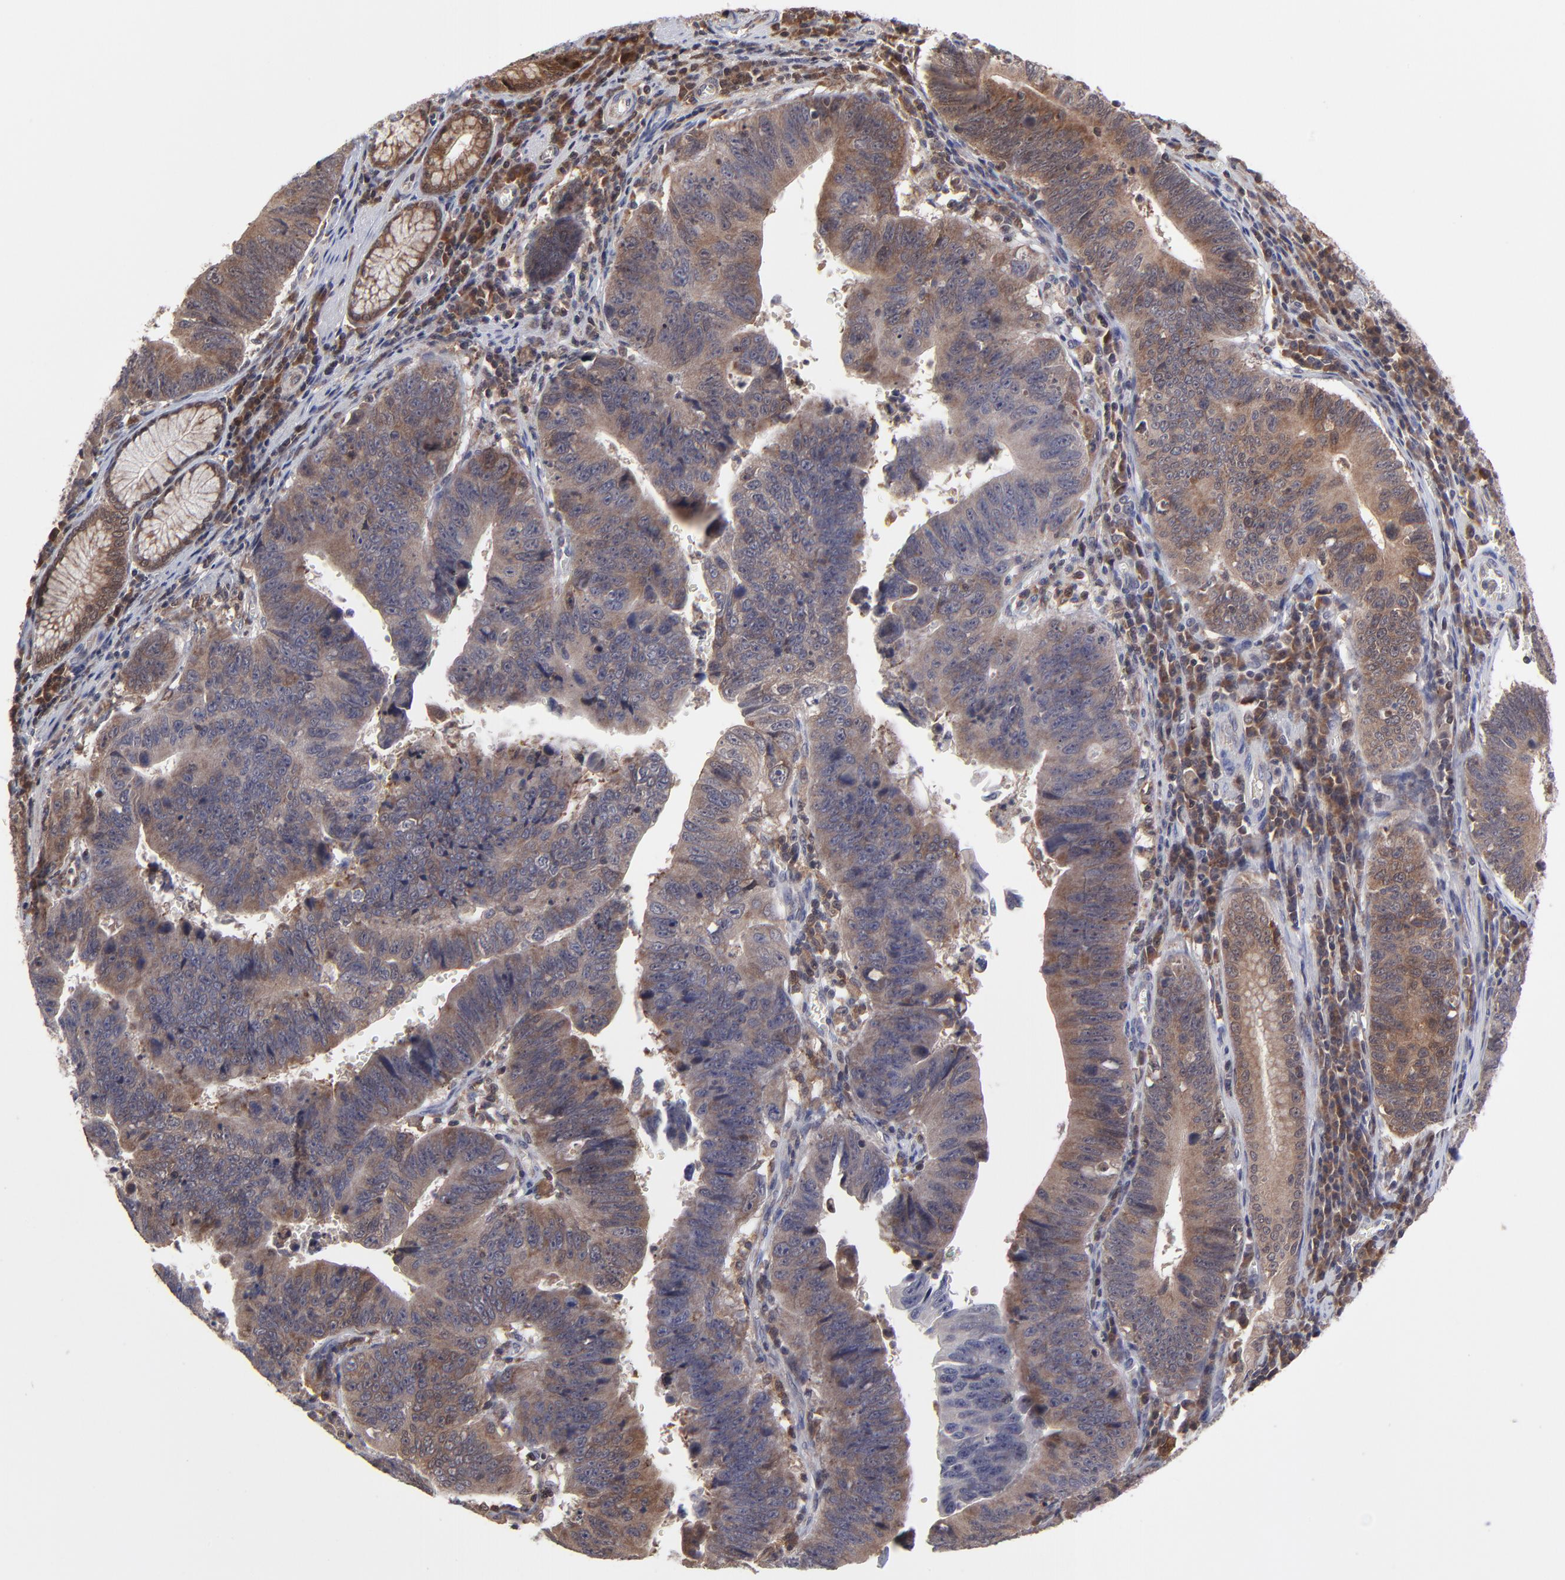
{"staining": {"intensity": "moderate", "quantity": "25%-75%", "location": "cytoplasmic/membranous"}, "tissue": "stomach cancer", "cell_type": "Tumor cells", "image_type": "cancer", "snomed": [{"axis": "morphology", "description": "Adenocarcinoma, NOS"}, {"axis": "topography", "description": "Stomach"}], "caption": "Immunohistochemical staining of stomach cancer (adenocarcinoma) exhibits medium levels of moderate cytoplasmic/membranous expression in approximately 25%-75% of tumor cells.", "gene": "UBE2L6", "patient": {"sex": "male", "age": 59}}